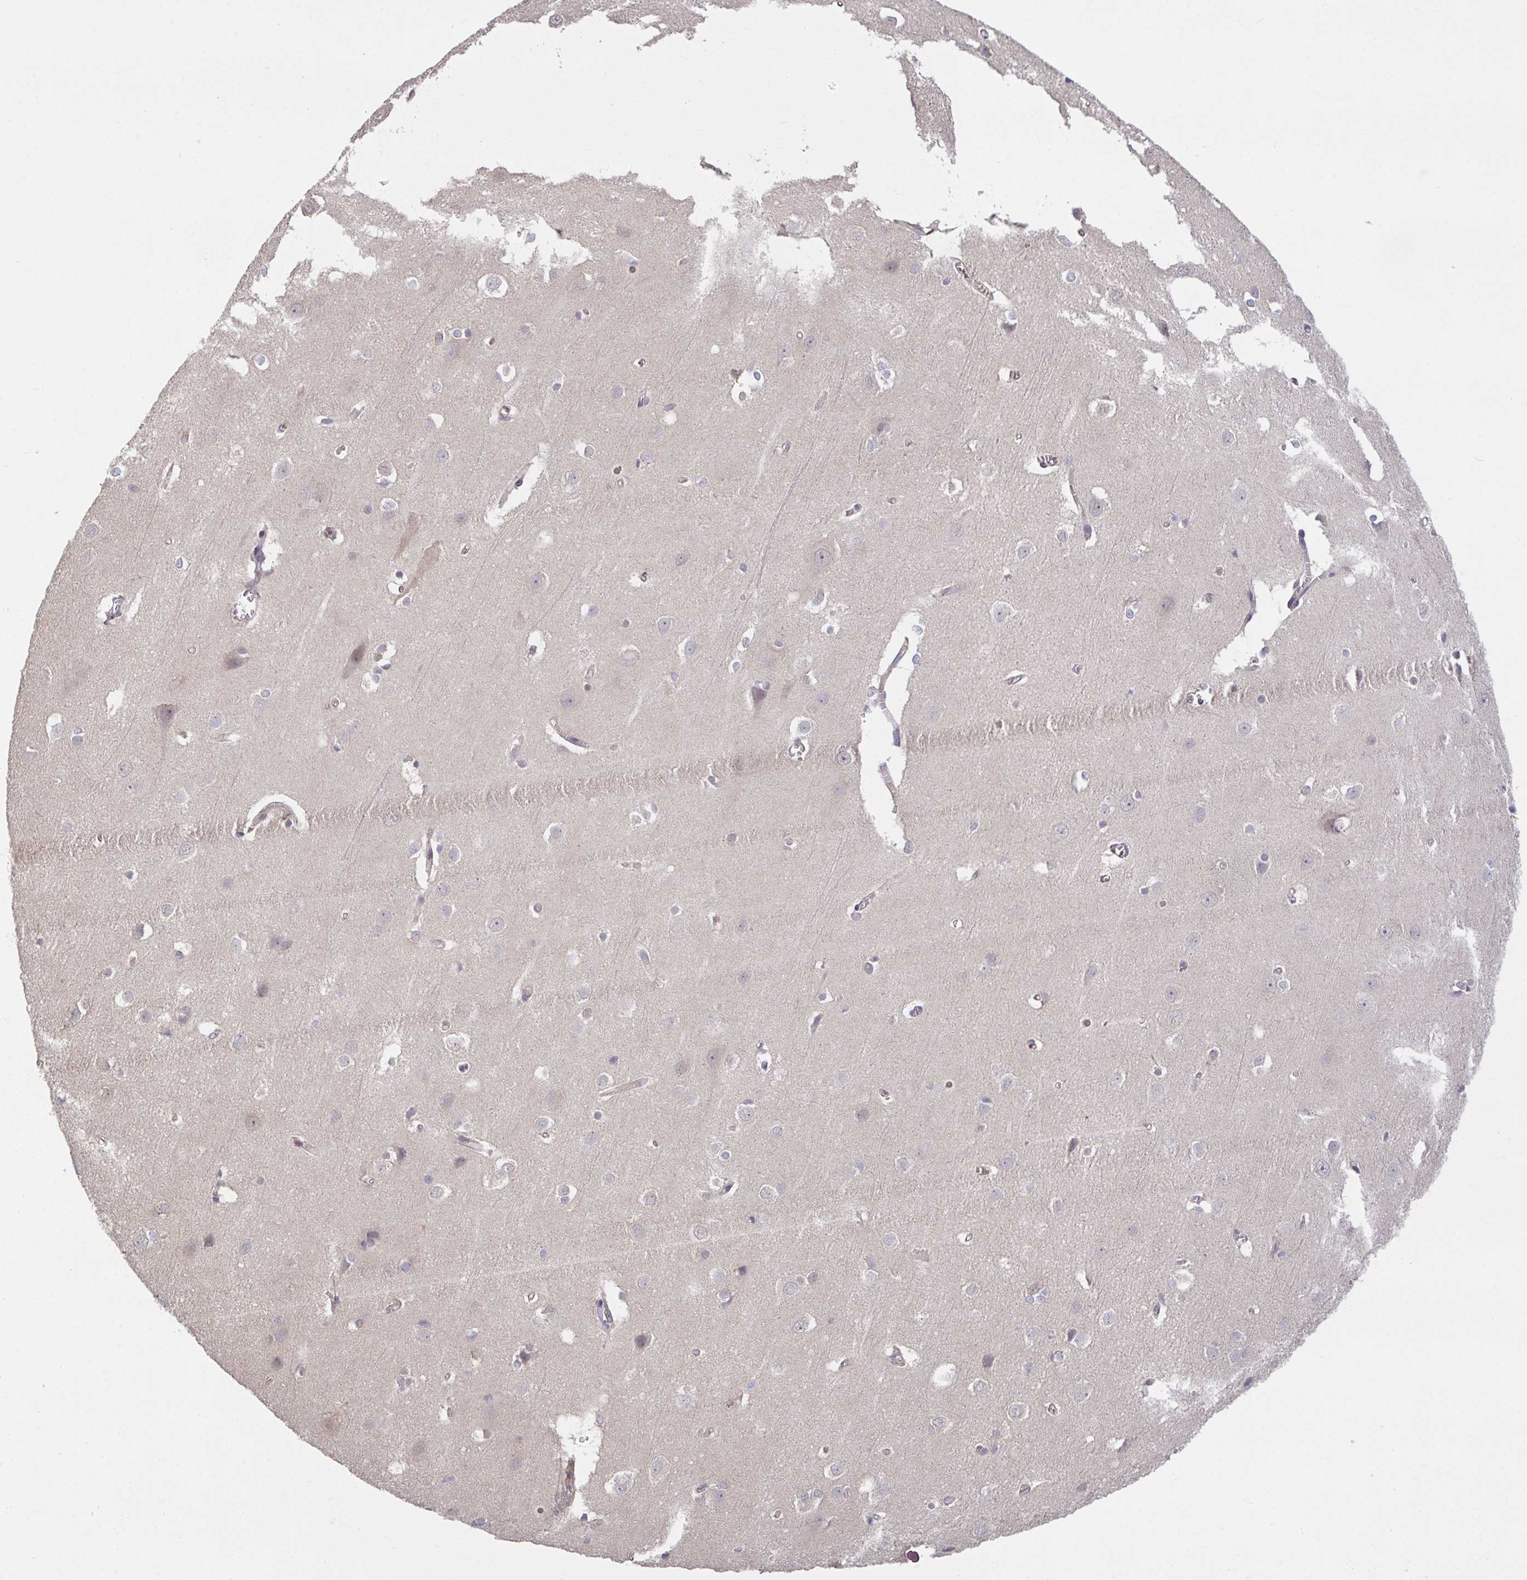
{"staining": {"intensity": "weak", "quantity": "25%-75%", "location": "cytoplasmic/membranous"}, "tissue": "cerebral cortex", "cell_type": "Endothelial cells", "image_type": "normal", "snomed": [{"axis": "morphology", "description": "Normal tissue, NOS"}, {"axis": "topography", "description": "Cerebral cortex"}], "caption": "IHC (DAB (3,3'-diaminobenzidine)) staining of benign cerebral cortex shows weak cytoplasmic/membranous protein expression in about 25%-75% of endothelial cells. (DAB IHC with brightfield microscopy, high magnification).", "gene": "EEF1AKMT1", "patient": {"sex": "male", "age": 37}}